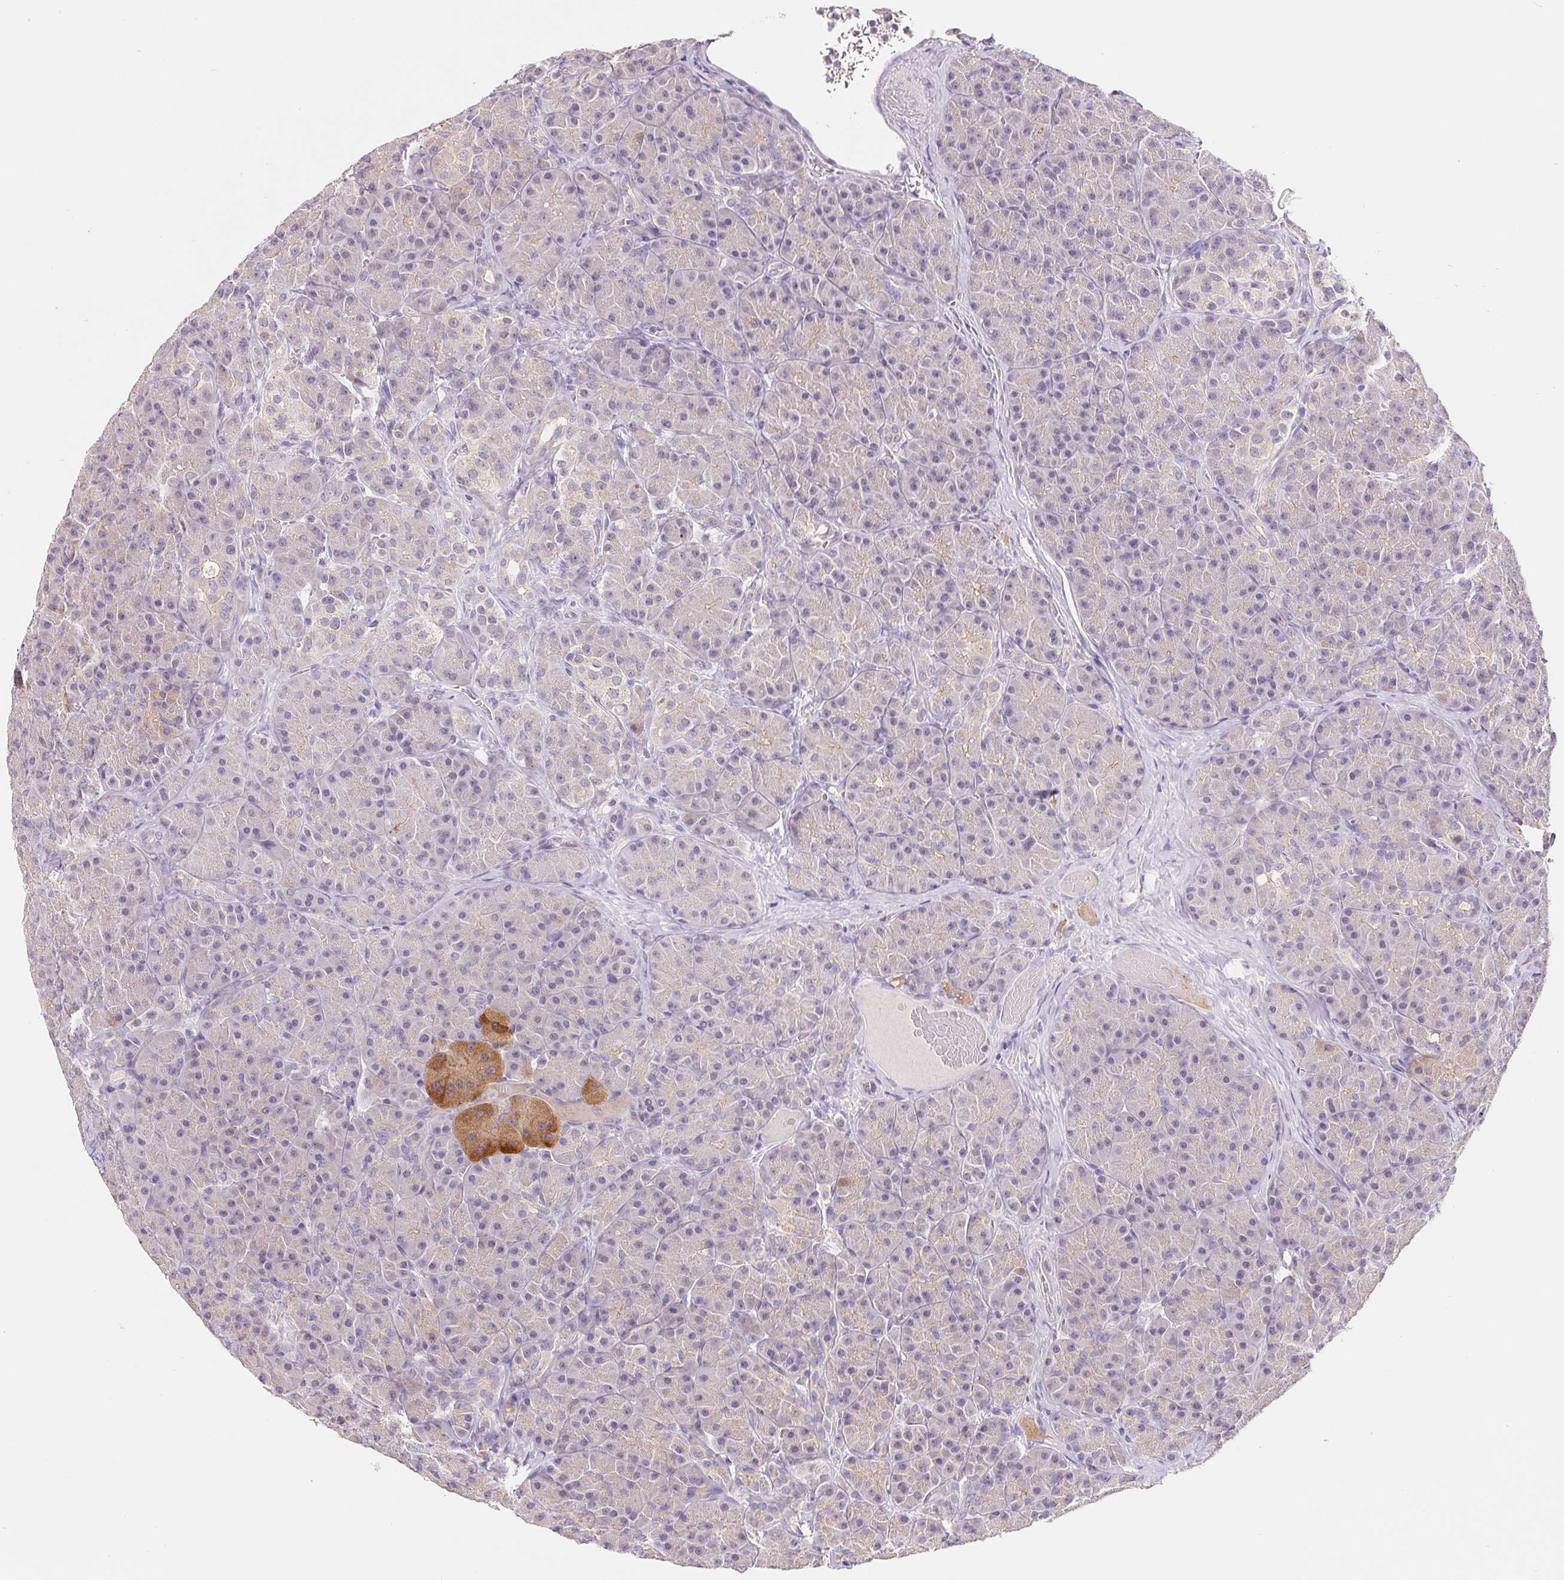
{"staining": {"intensity": "moderate", "quantity": "<25%", "location": "cytoplasmic/membranous"}, "tissue": "pancreas", "cell_type": "Exocrine glandular cells", "image_type": "normal", "snomed": [{"axis": "morphology", "description": "Normal tissue, NOS"}, {"axis": "topography", "description": "Pancreas"}], "caption": "Pancreas stained with DAB (3,3'-diaminobenzidine) immunohistochemistry (IHC) shows low levels of moderate cytoplasmic/membranous staining in about <25% of exocrine glandular cells.", "gene": "EMC6", "patient": {"sex": "male", "age": 57}}